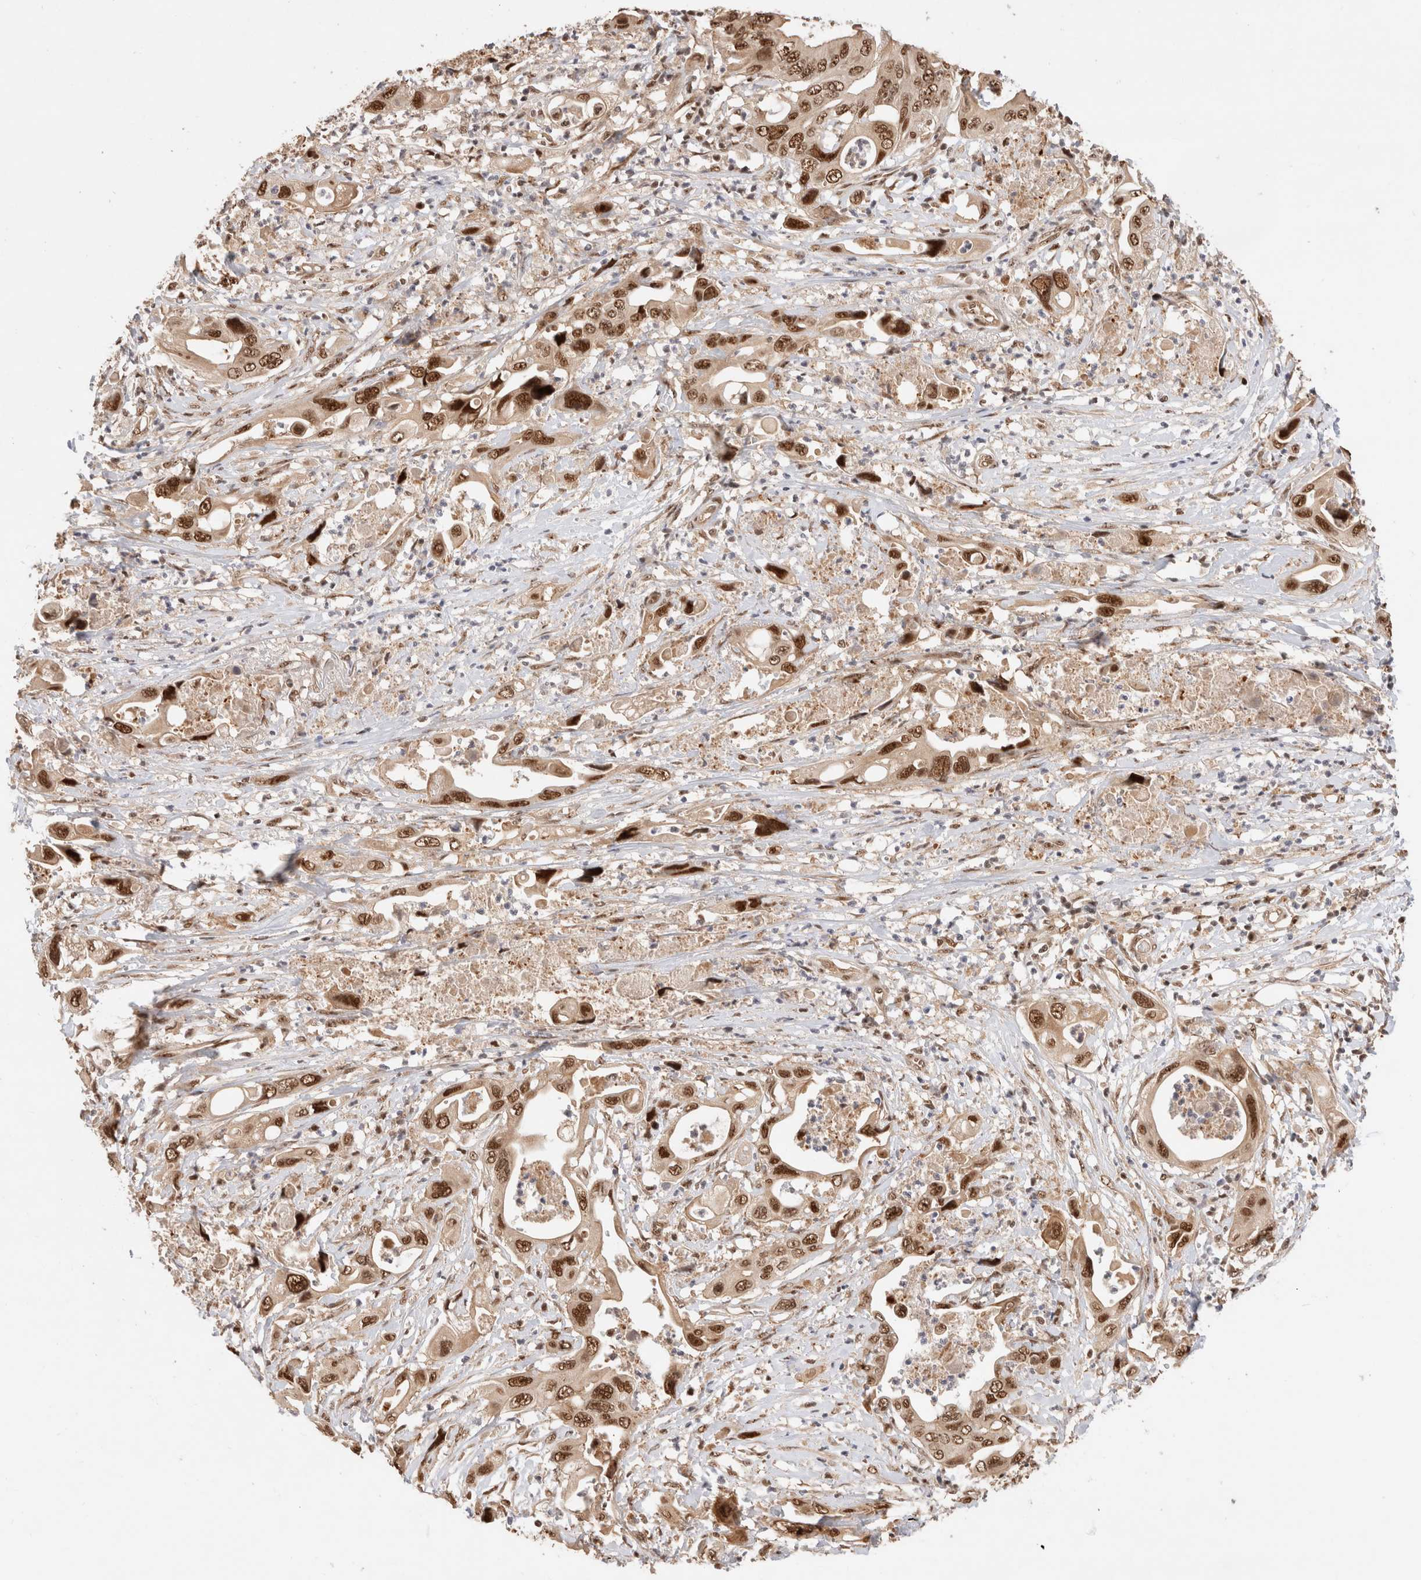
{"staining": {"intensity": "strong", "quantity": ">75%", "location": "cytoplasmic/membranous,nuclear"}, "tissue": "pancreatic cancer", "cell_type": "Tumor cells", "image_type": "cancer", "snomed": [{"axis": "morphology", "description": "Adenocarcinoma, NOS"}, {"axis": "topography", "description": "Pancreas"}], "caption": "Pancreatic adenocarcinoma stained with a protein marker shows strong staining in tumor cells.", "gene": "MPHOSPH6", "patient": {"sex": "male", "age": 66}}